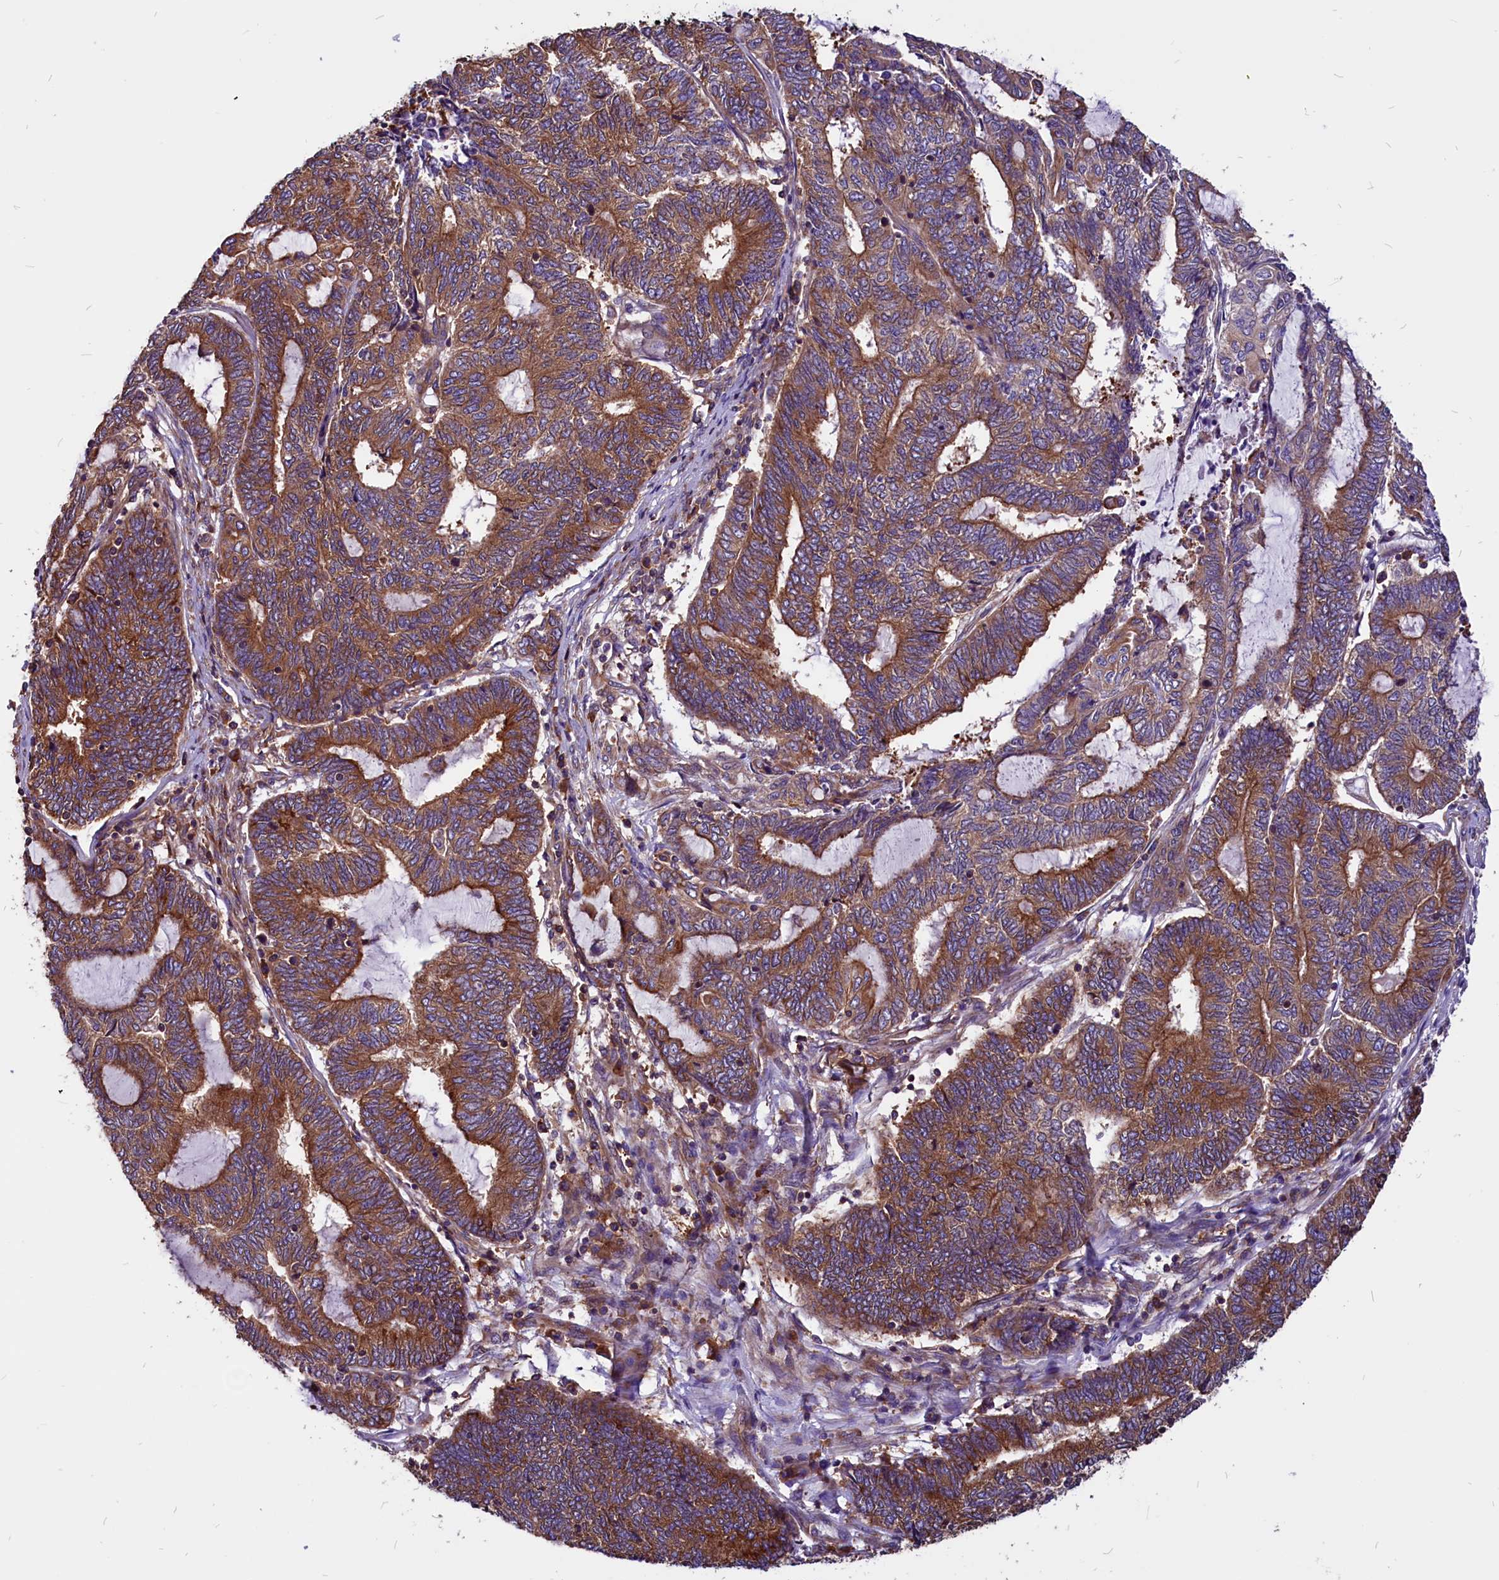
{"staining": {"intensity": "strong", "quantity": ">75%", "location": "cytoplasmic/membranous"}, "tissue": "endometrial cancer", "cell_type": "Tumor cells", "image_type": "cancer", "snomed": [{"axis": "morphology", "description": "Adenocarcinoma, NOS"}, {"axis": "topography", "description": "Uterus"}, {"axis": "topography", "description": "Endometrium"}], "caption": "The image shows a brown stain indicating the presence of a protein in the cytoplasmic/membranous of tumor cells in endometrial cancer (adenocarcinoma). (DAB IHC with brightfield microscopy, high magnification).", "gene": "EIF3G", "patient": {"sex": "female", "age": 70}}